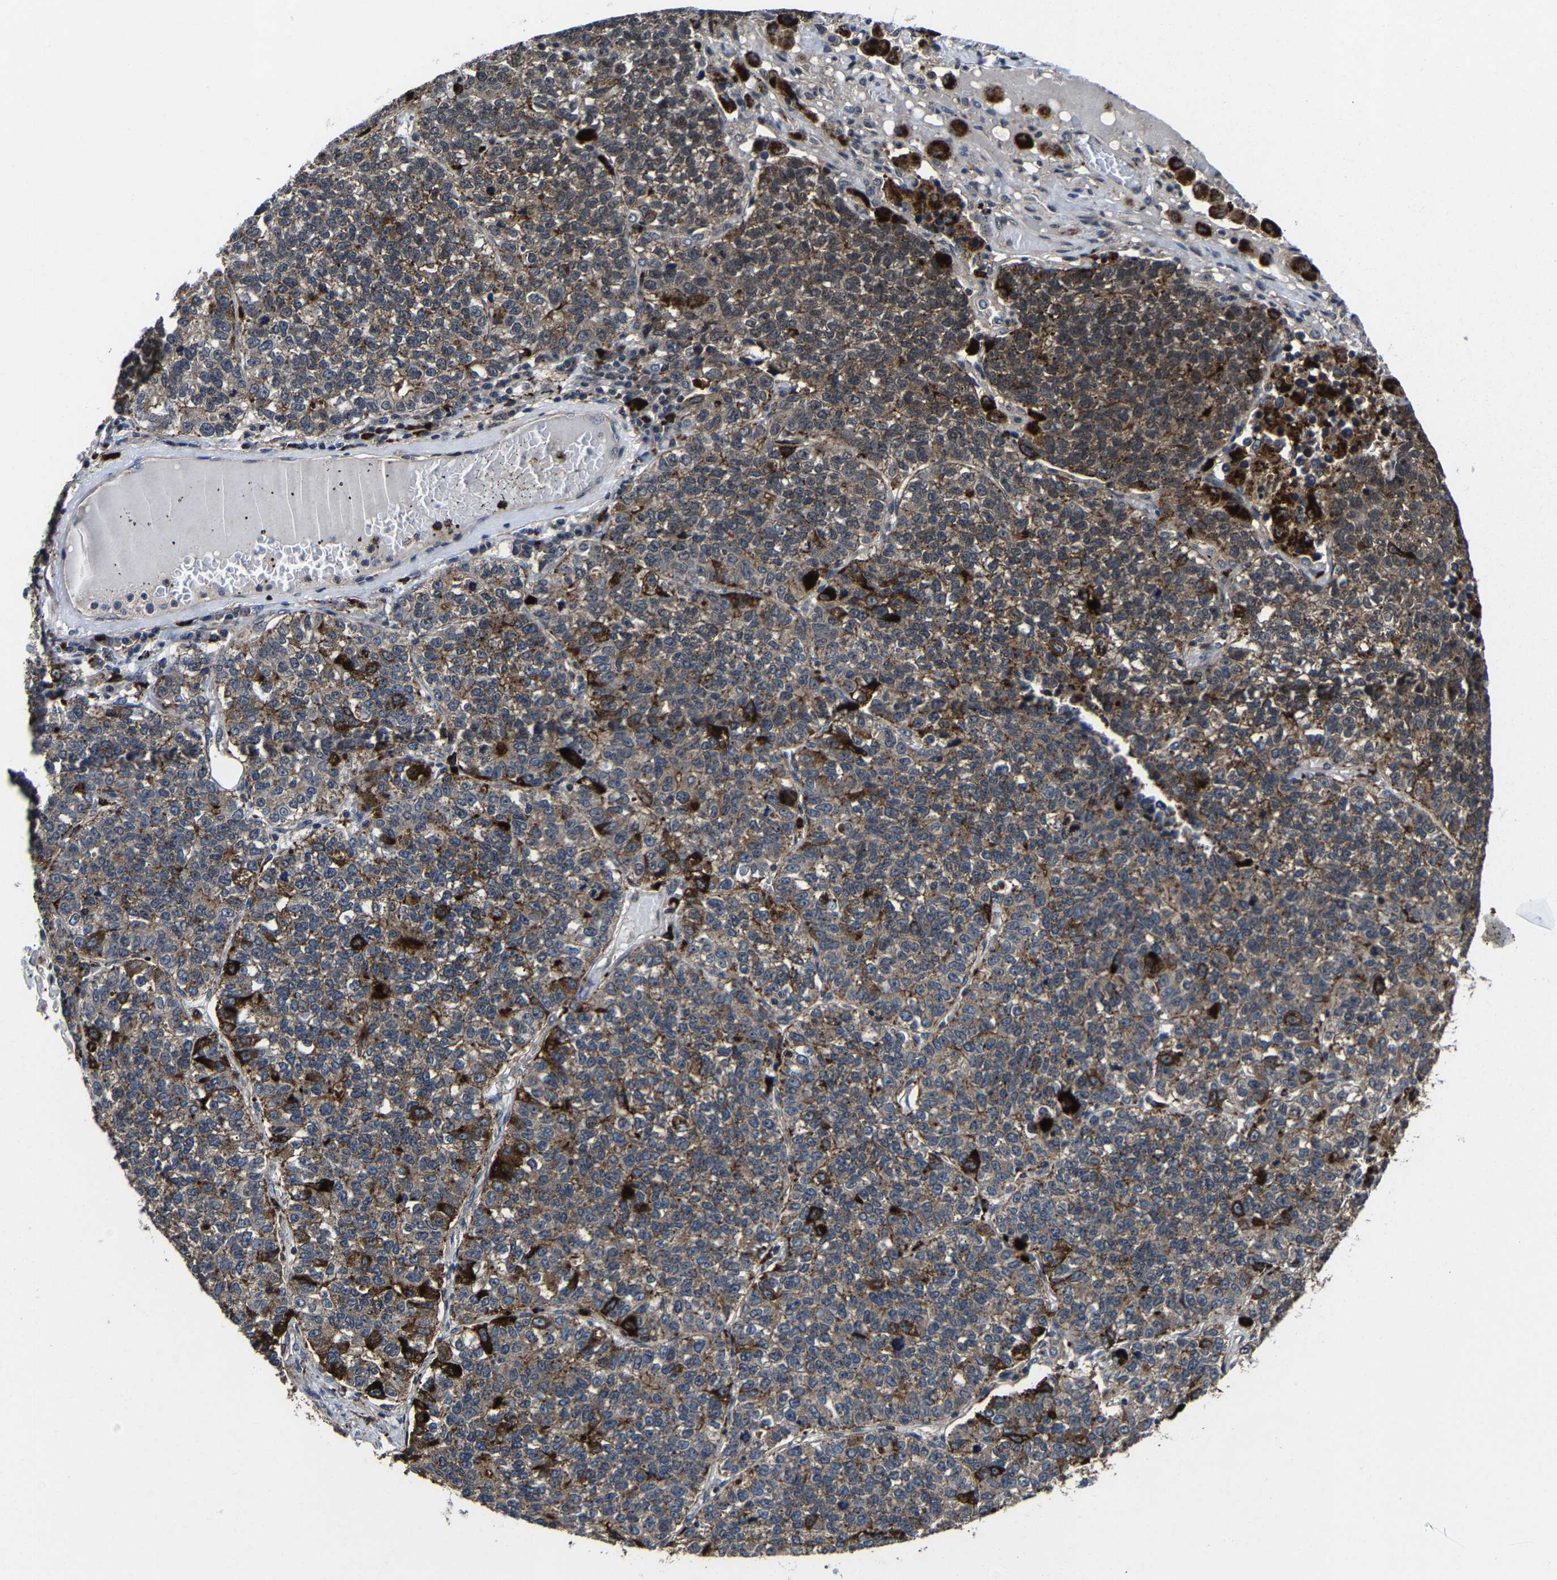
{"staining": {"intensity": "strong", "quantity": "<25%", "location": "cytoplasmic/membranous"}, "tissue": "lung cancer", "cell_type": "Tumor cells", "image_type": "cancer", "snomed": [{"axis": "morphology", "description": "Adenocarcinoma, NOS"}, {"axis": "topography", "description": "Lung"}], "caption": "Adenocarcinoma (lung) was stained to show a protein in brown. There is medium levels of strong cytoplasmic/membranous positivity in approximately <25% of tumor cells. The staining was performed using DAB (3,3'-diaminobenzidine), with brown indicating positive protein expression. Nuclei are stained blue with hematoxylin.", "gene": "ZCCHC7", "patient": {"sex": "male", "age": 49}}